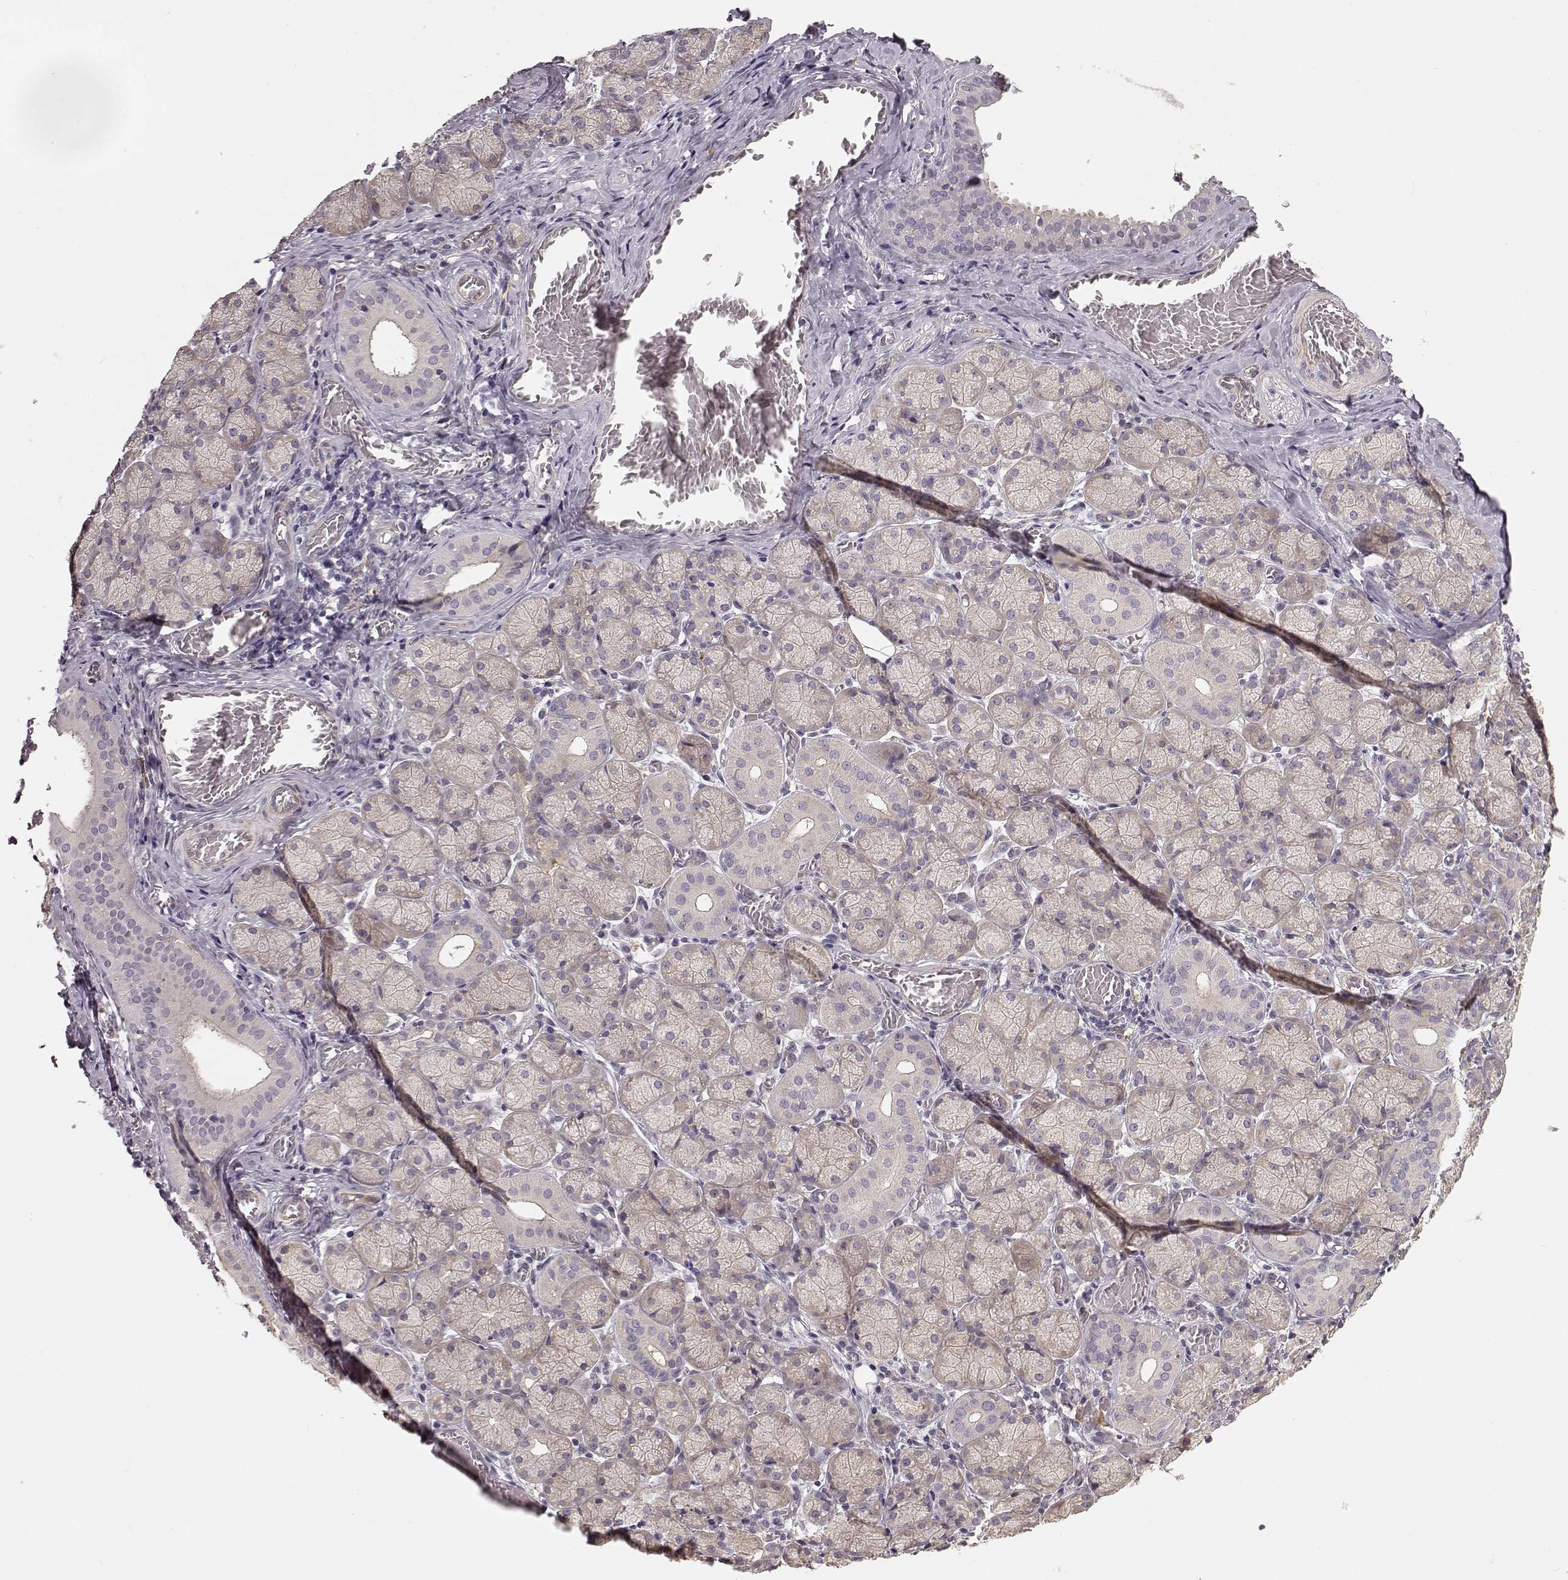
{"staining": {"intensity": "negative", "quantity": "none", "location": "none"}, "tissue": "salivary gland", "cell_type": "Glandular cells", "image_type": "normal", "snomed": [{"axis": "morphology", "description": "Normal tissue, NOS"}, {"axis": "topography", "description": "Salivary gland"}, {"axis": "topography", "description": "Peripheral nerve tissue"}], "caption": "High magnification brightfield microscopy of normal salivary gland stained with DAB (brown) and counterstained with hematoxylin (blue): glandular cells show no significant staining. The staining was performed using DAB (3,3'-diaminobenzidine) to visualize the protein expression in brown, while the nuclei were stained in blue with hematoxylin (Magnification: 20x).", "gene": "GPR50", "patient": {"sex": "female", "age": 24}}